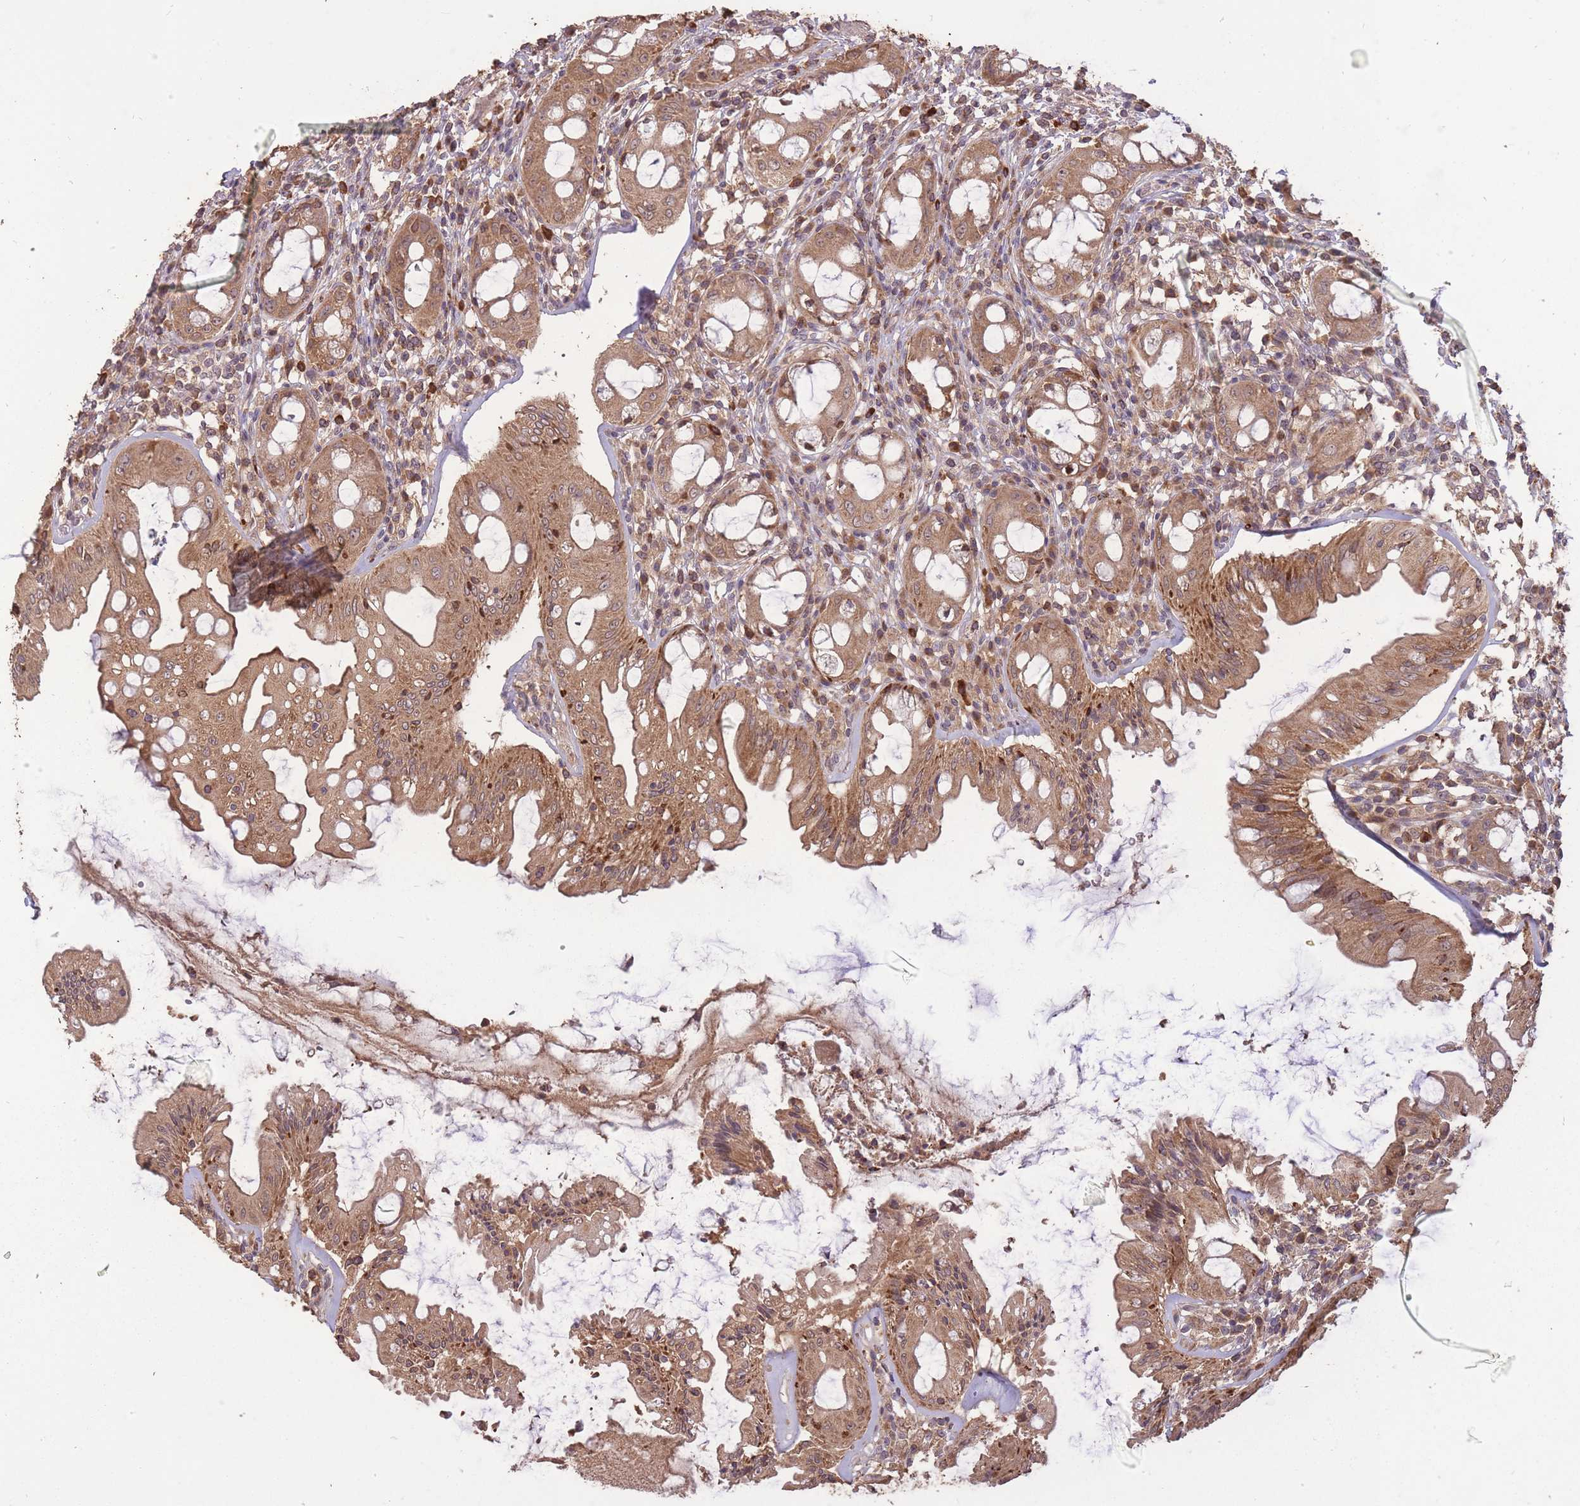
{"staining": {"intensity": "strong", "quantity": ">75%", "location": "cytoplasmic/membranous"}, "tissue": "rectum", "cell_type": "Glandular cells", "image_type": "normal", "snomed": [{"axis": "morphology", "description": "Normal tissue, NOS"}, {"axis": "topography", "description": "Rectum"}], "caption": "Immunohistochemistry image of benign human rectum stained for a protein (brown), which demonstrates high levels of strong cytoplasmic/membranous expression in approximately >75% of glandular cells.", "gene": "ERBB3", "patient": {"sex": "female", "age": 57}}